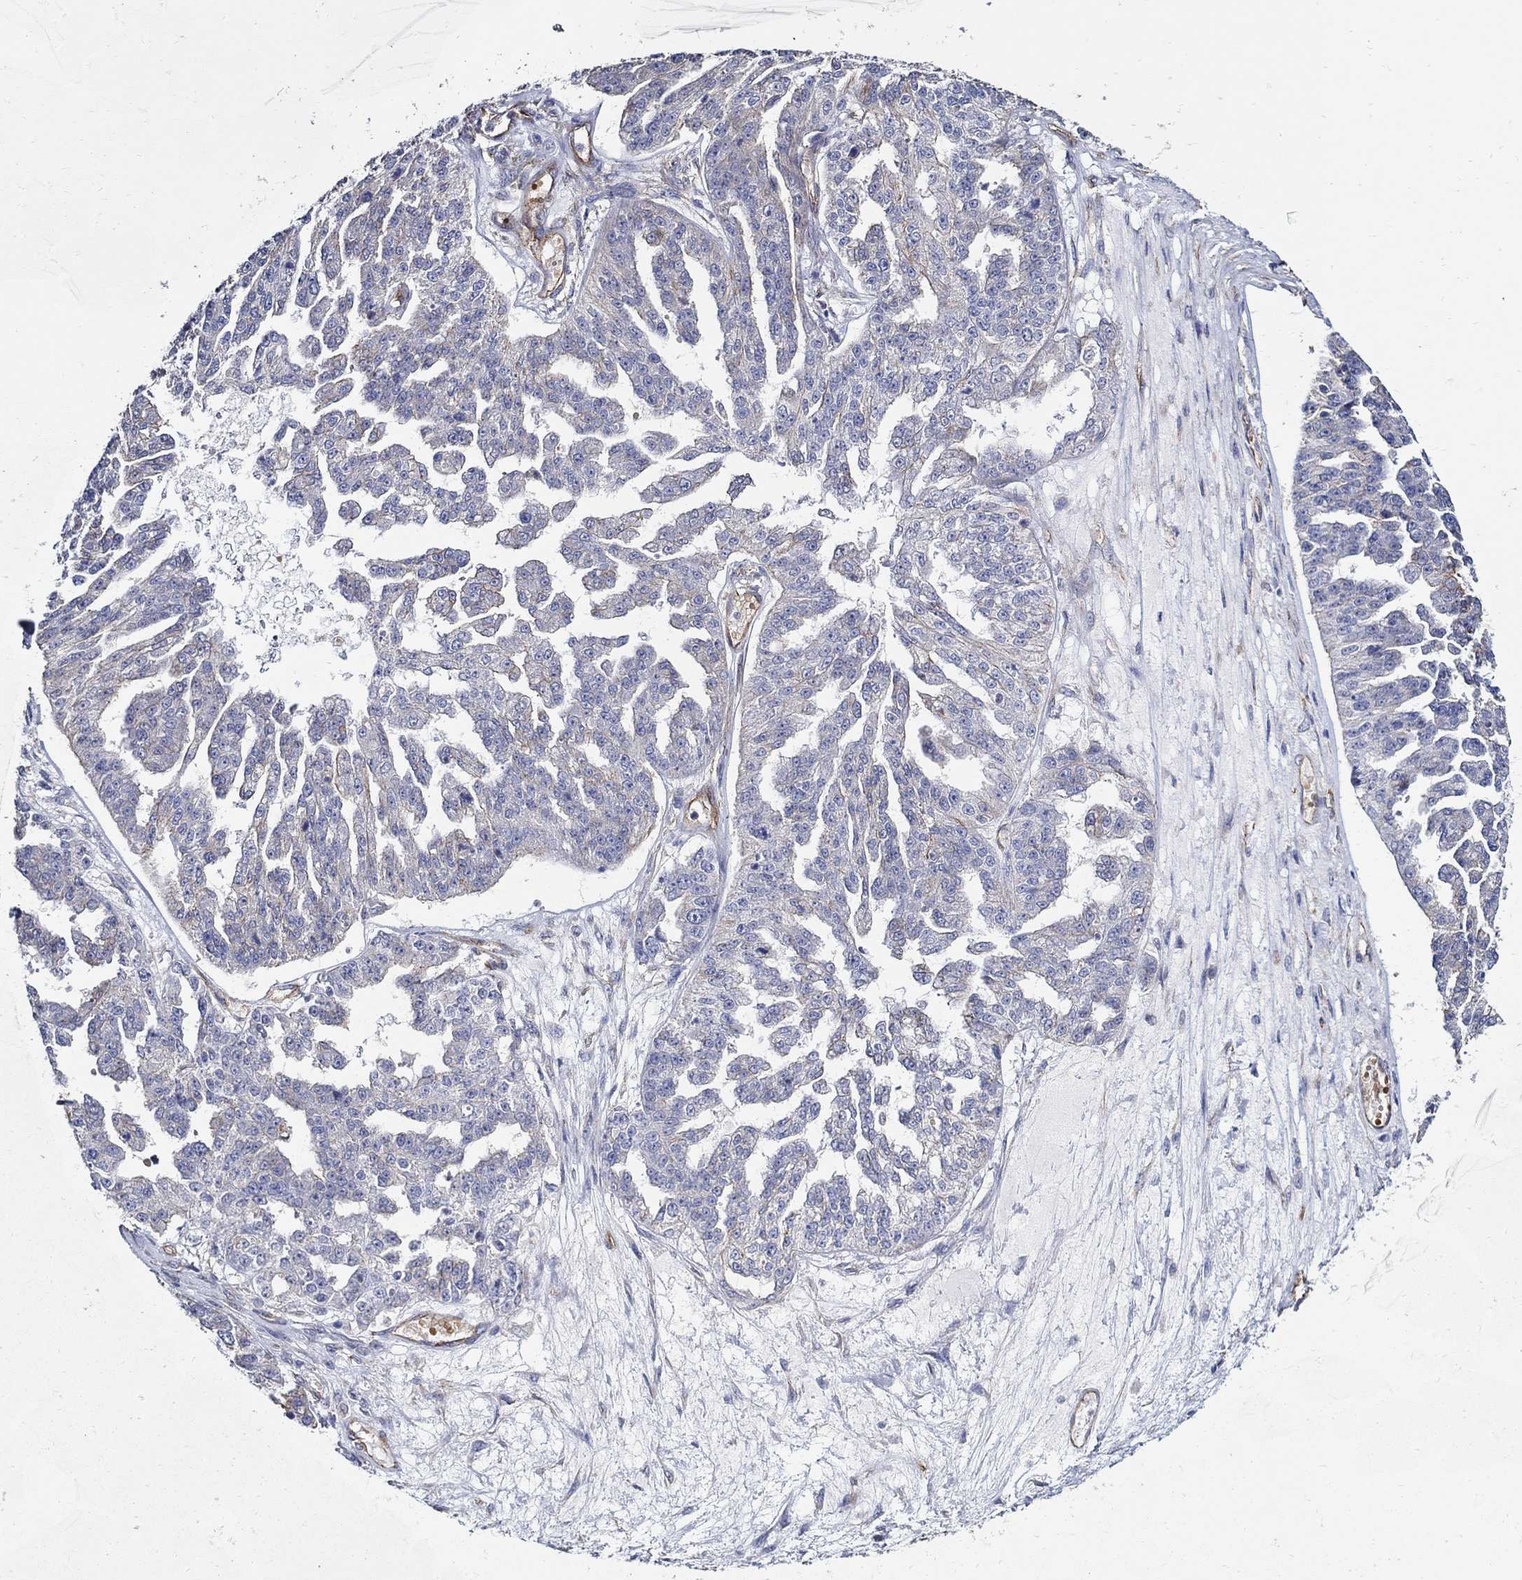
{"staining": {"intensity": "moderate", "quantity": "<25%", "location": "cytoplasmic/membranous"}, "tissue": "ovarian cancer", "cell_type": "Tumor cells", "image_type": "cancer", "snomed": [{"axis": "morphology", "description": "Cystadenocarcinoma, serous, NOS"}, {"axis": "topography", "description": "Ovary"}], "caption": "A histopathology image of ovarian cancer (serous cystadenocarcinoma) stained for a protein exhibits moderate cytoplasmic/membranous brown staining in tumor cells.", "gene": "APBB3", "patient": {"sex": "female", "age": 58}}